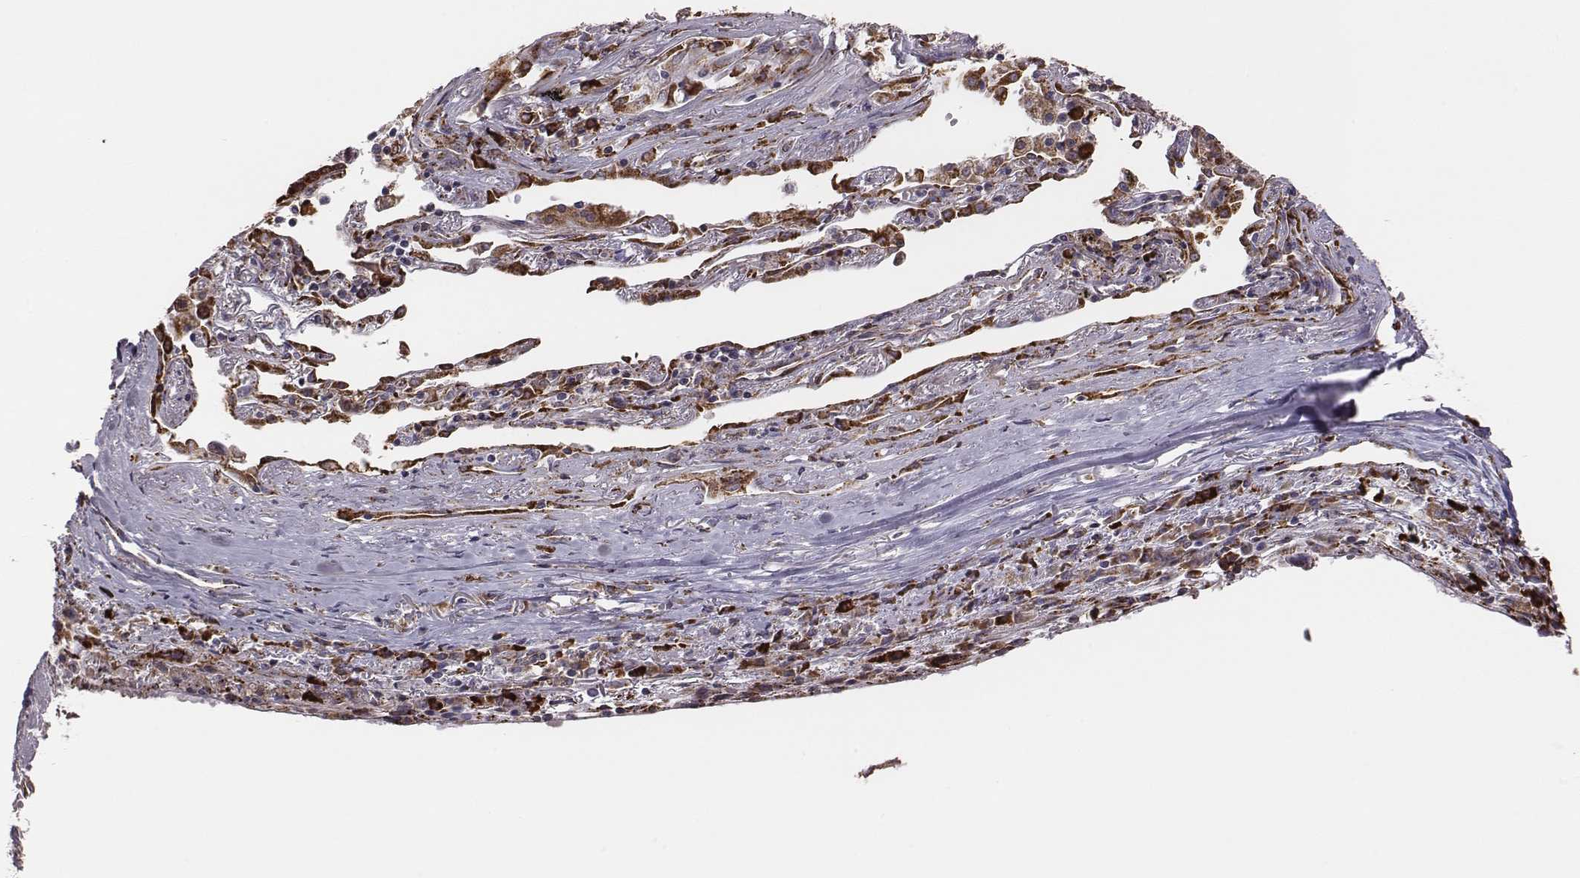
{"staining": {"intensity": "moderate", "quantity": "<25%", "location": "cytoplasmic/membranous"}, "tissue": "lung cancer", "cell_type": "Tumor cells", "image_type": "cancer", "snomed": [{"axis": "morphology", "description": "Squamous cell carcinoma, NOS"}, {"axis": "topography", "description": "Lung"}], "caption": "A high-resolution photomicrograph shows immunohistochemistry staining of lung cancer, which demonstrates moderate cytoplasmic/membranous positivity in approximately <25% of tumor cells.", "gene": "SELENOI", "patient": {"sex": "male", "age": 73}}